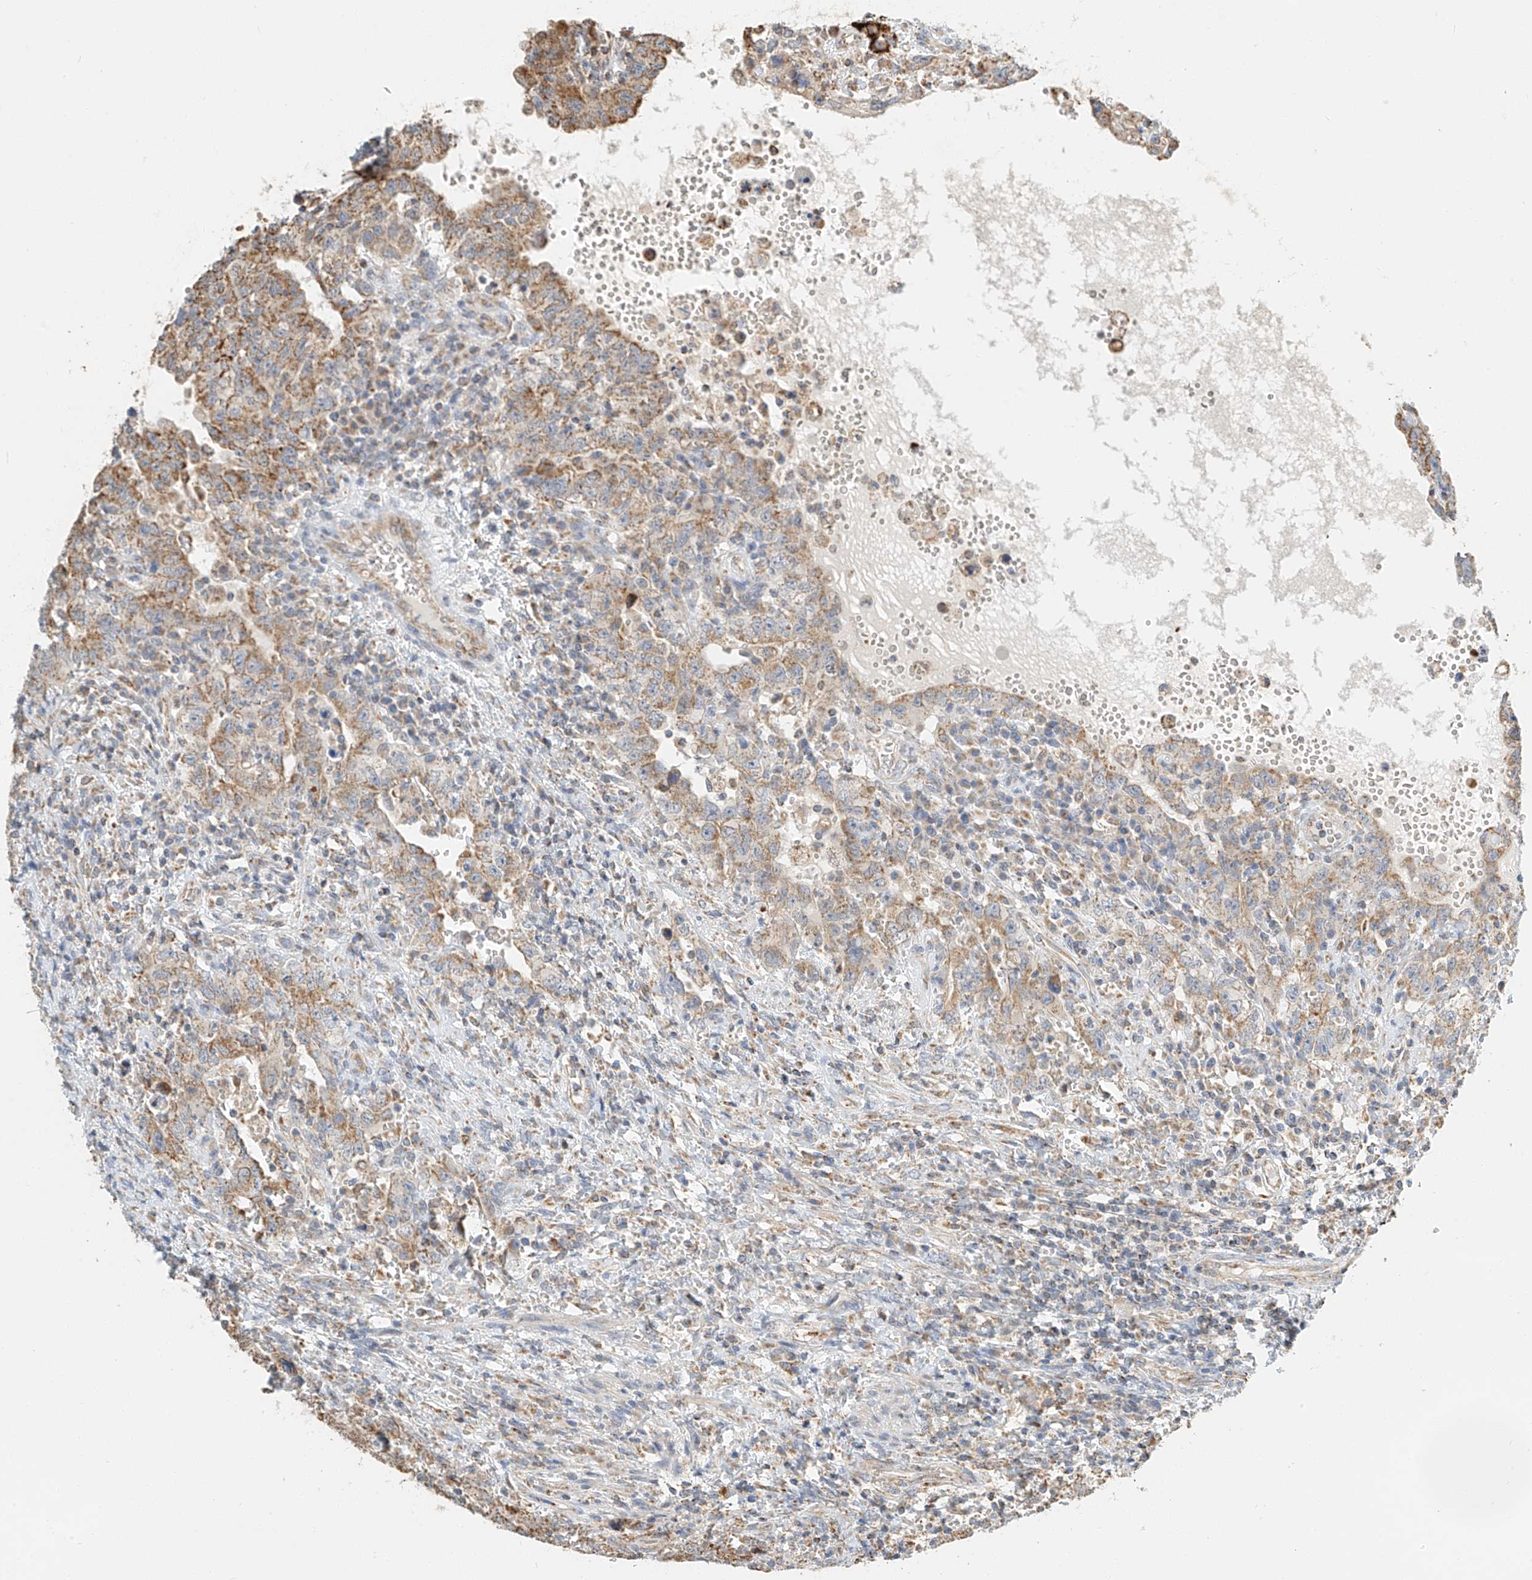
{"staining": {"intensity": "moderate", "quantity": ">75%", "location": "cytoplasmic/membranous"}, "tissue": "testis cancer", "cell_type": "Tumor cells", "image_type": "cancer", "snomed": [{"axis": "morphology", "description": "Carcinoma, Embryonal, NOS"}, {"axis": "topography", "description": "Testis"}], "caption": "Embryonal carcinoma (testis) stained with DAB immunohistochemistry (IHC) shows medium levels of moderate cytoplasmic/membranous positivity in approximately >75% of tumor cells.", "gene": "YIPF7", "patient": {"sex": "male", "age": 26}}